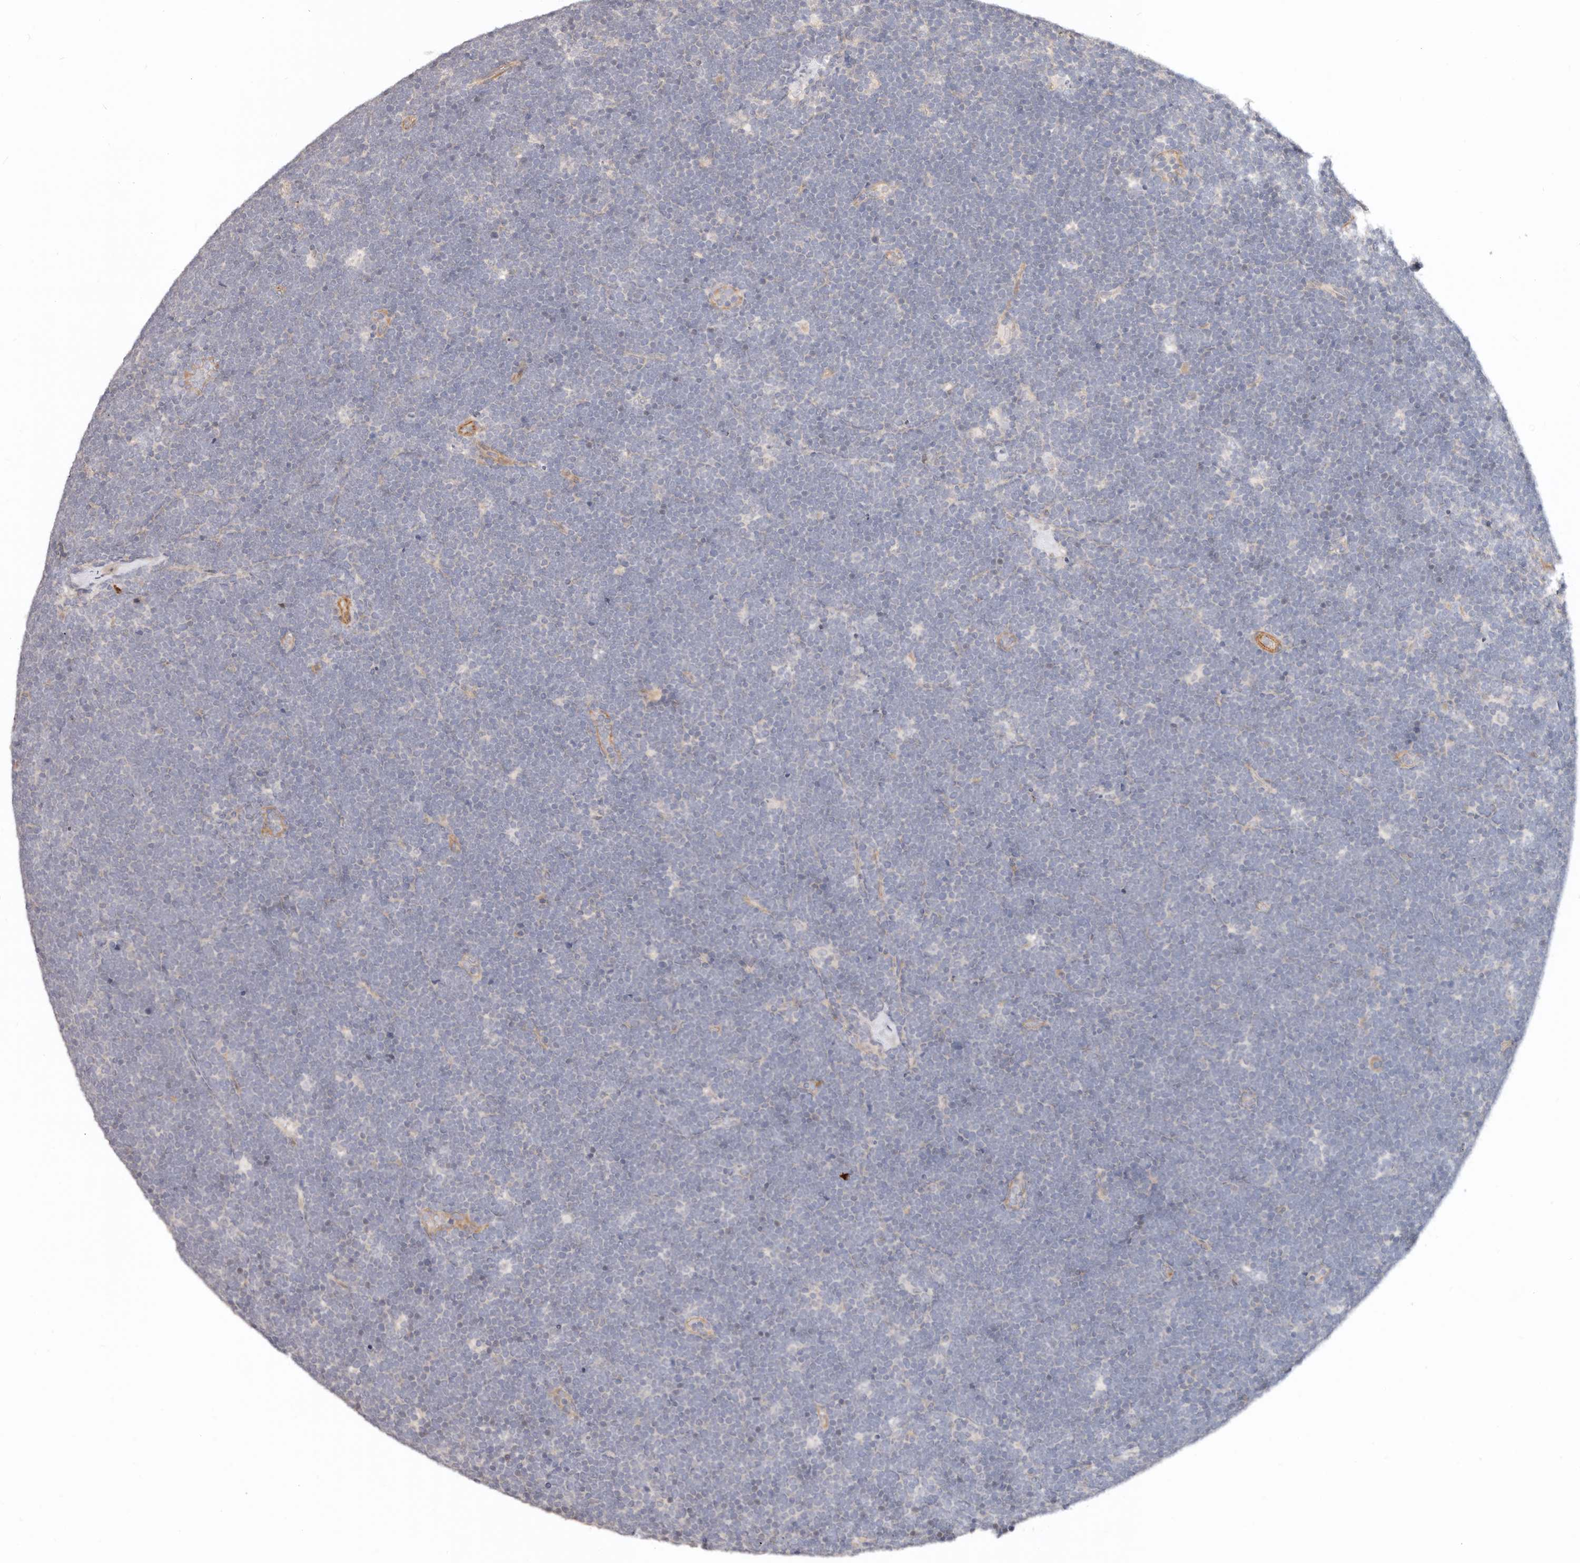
{"staining": {"intensity": "negative", "quantity": "none", "location": "none"}, "tissue": "lymphoma", "cell_type": "Tumor cells", "image_type": "cancer", "snomed": [{"axis": "morphology", "description": "Malignant lymphoma, non-Hodgkin's type, High grade"}, {"axis": "topography", "description": "Lymph node"}], "caption": "This is an immunohistochemistry image of malignant lymphoma, non-Hodgkin's type (high-grade). There is no expression in tumor cells.", "gene": "ZRANB1", "patient": {"sex": "male", "age": 13}}